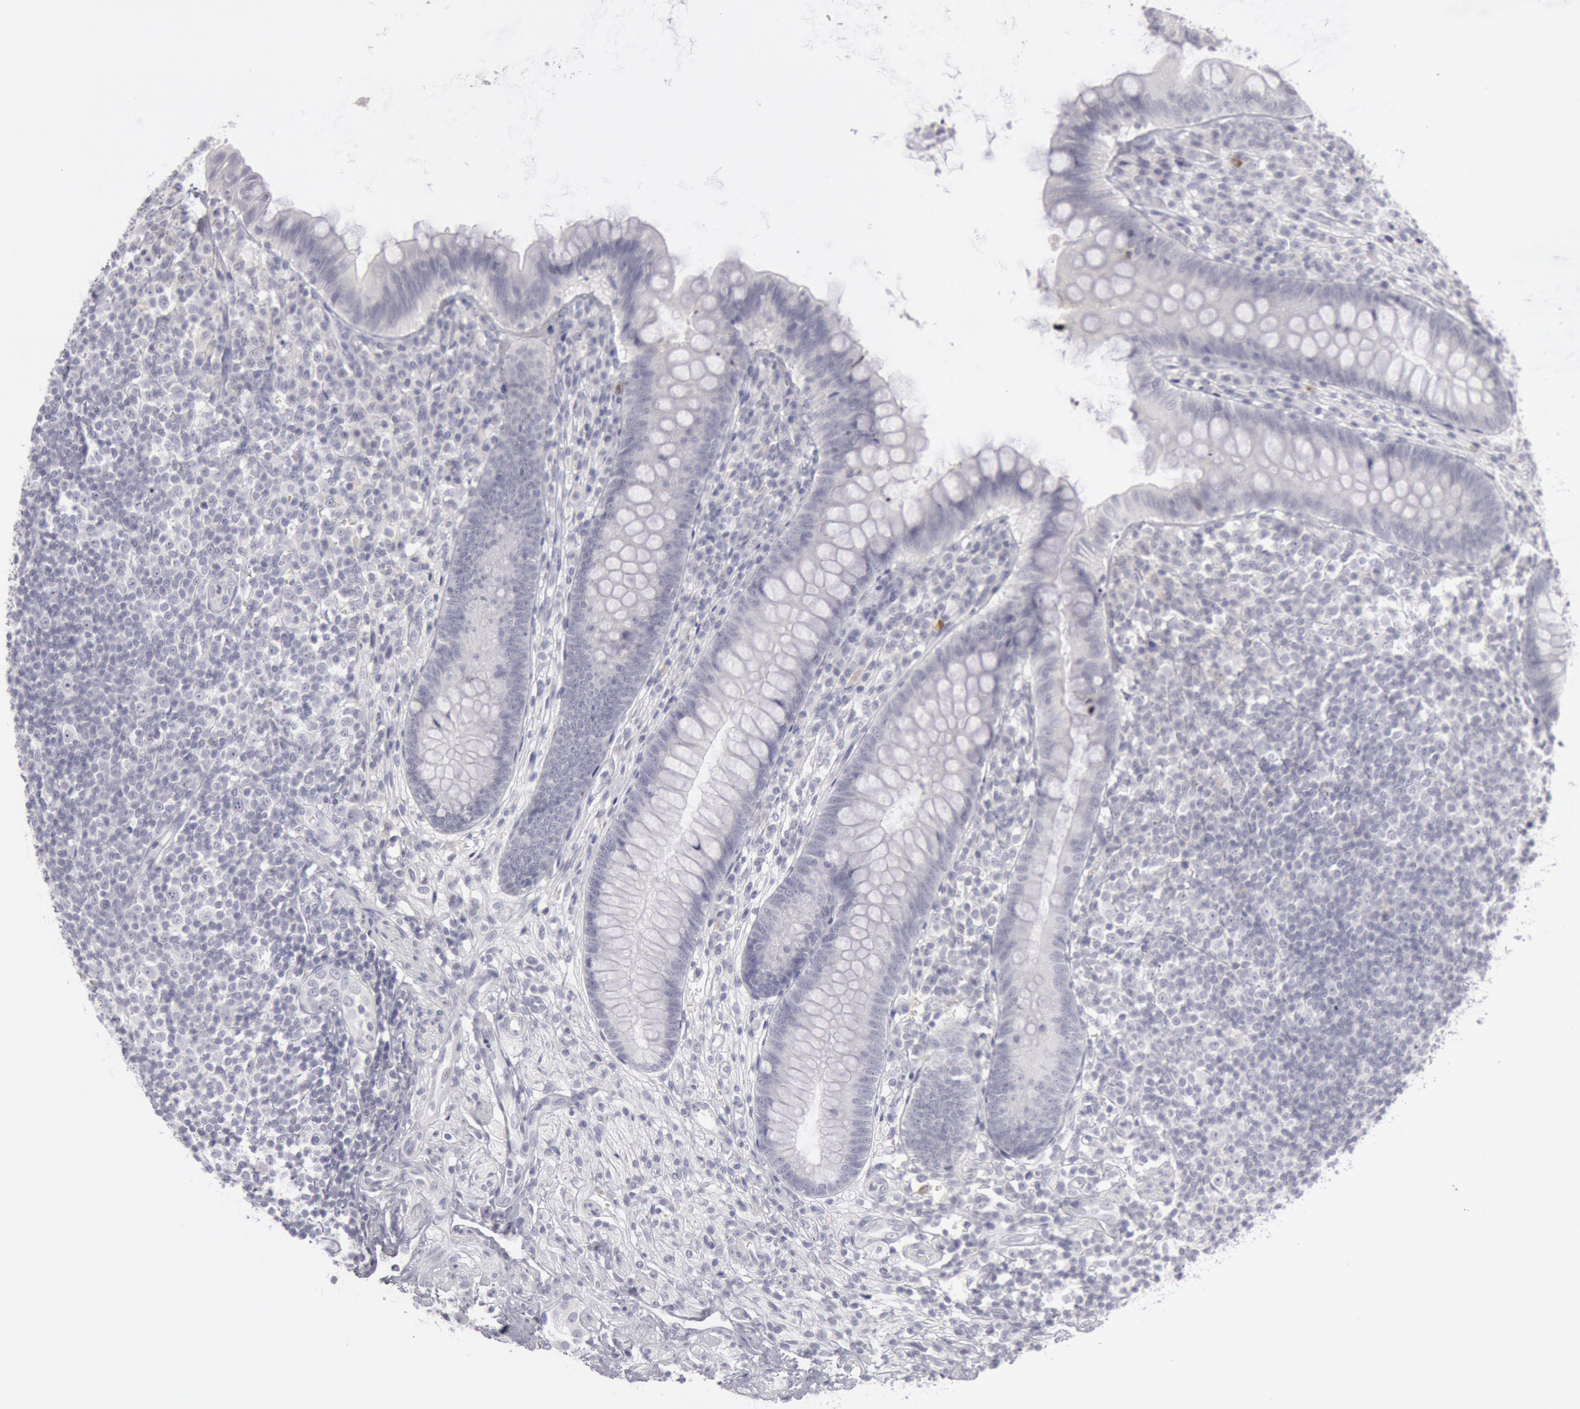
{"staining": {"intensity": "negative", "quantity": "none", "location": "none"}, "tissue": "appendix", "cell_type": "Glandular cells", "image_type": "normal", "snomed": [{"axis": "morphology", "description": "Normal tissue, NOS"}, {"axis": "topography", "description": "Appendix"}], "caption": "The photomicrograph exhibits no significant expression in glandular cells of appendix.", "gene": "KRT16", "patient": {"sex": "female", "age": 66}}